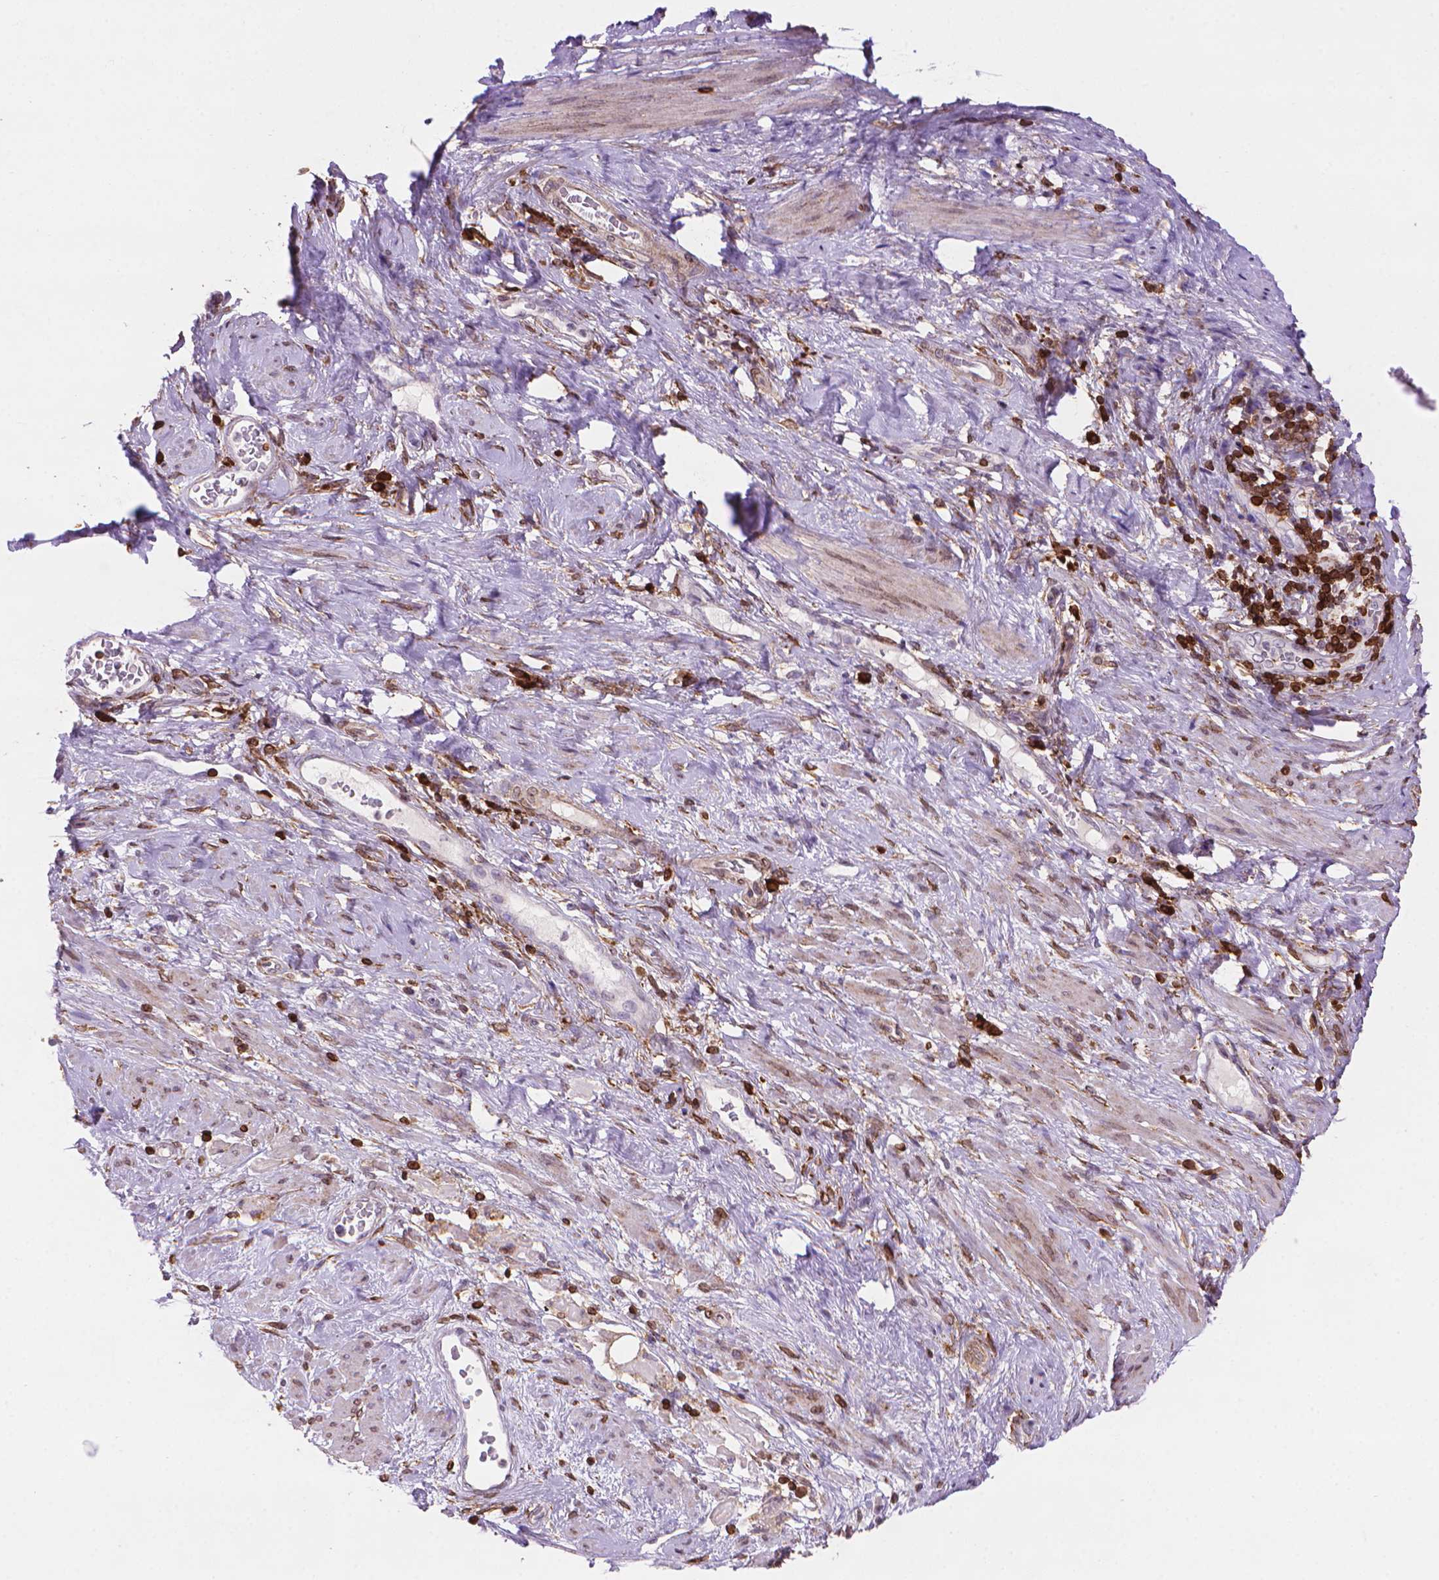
{"staining": {"intensity": "negative", "quantity": "none", "location": "none"}, "tissue": "cervical cancer", "cell_type": "Tumor cells", "image_type": "cancer", "snomed": [{"axis": "morphology", "description": "Squamous cell carcinoma, NOS"}, {"axis": "topography", "description": "Cervix"}], "caption": "This is an IHC photomicrograph of cervical squamous cell carcinoma. There is no staining in tumor cells.", "gene": "BCL2", "patient": {"sex": "female", "age": 61}}